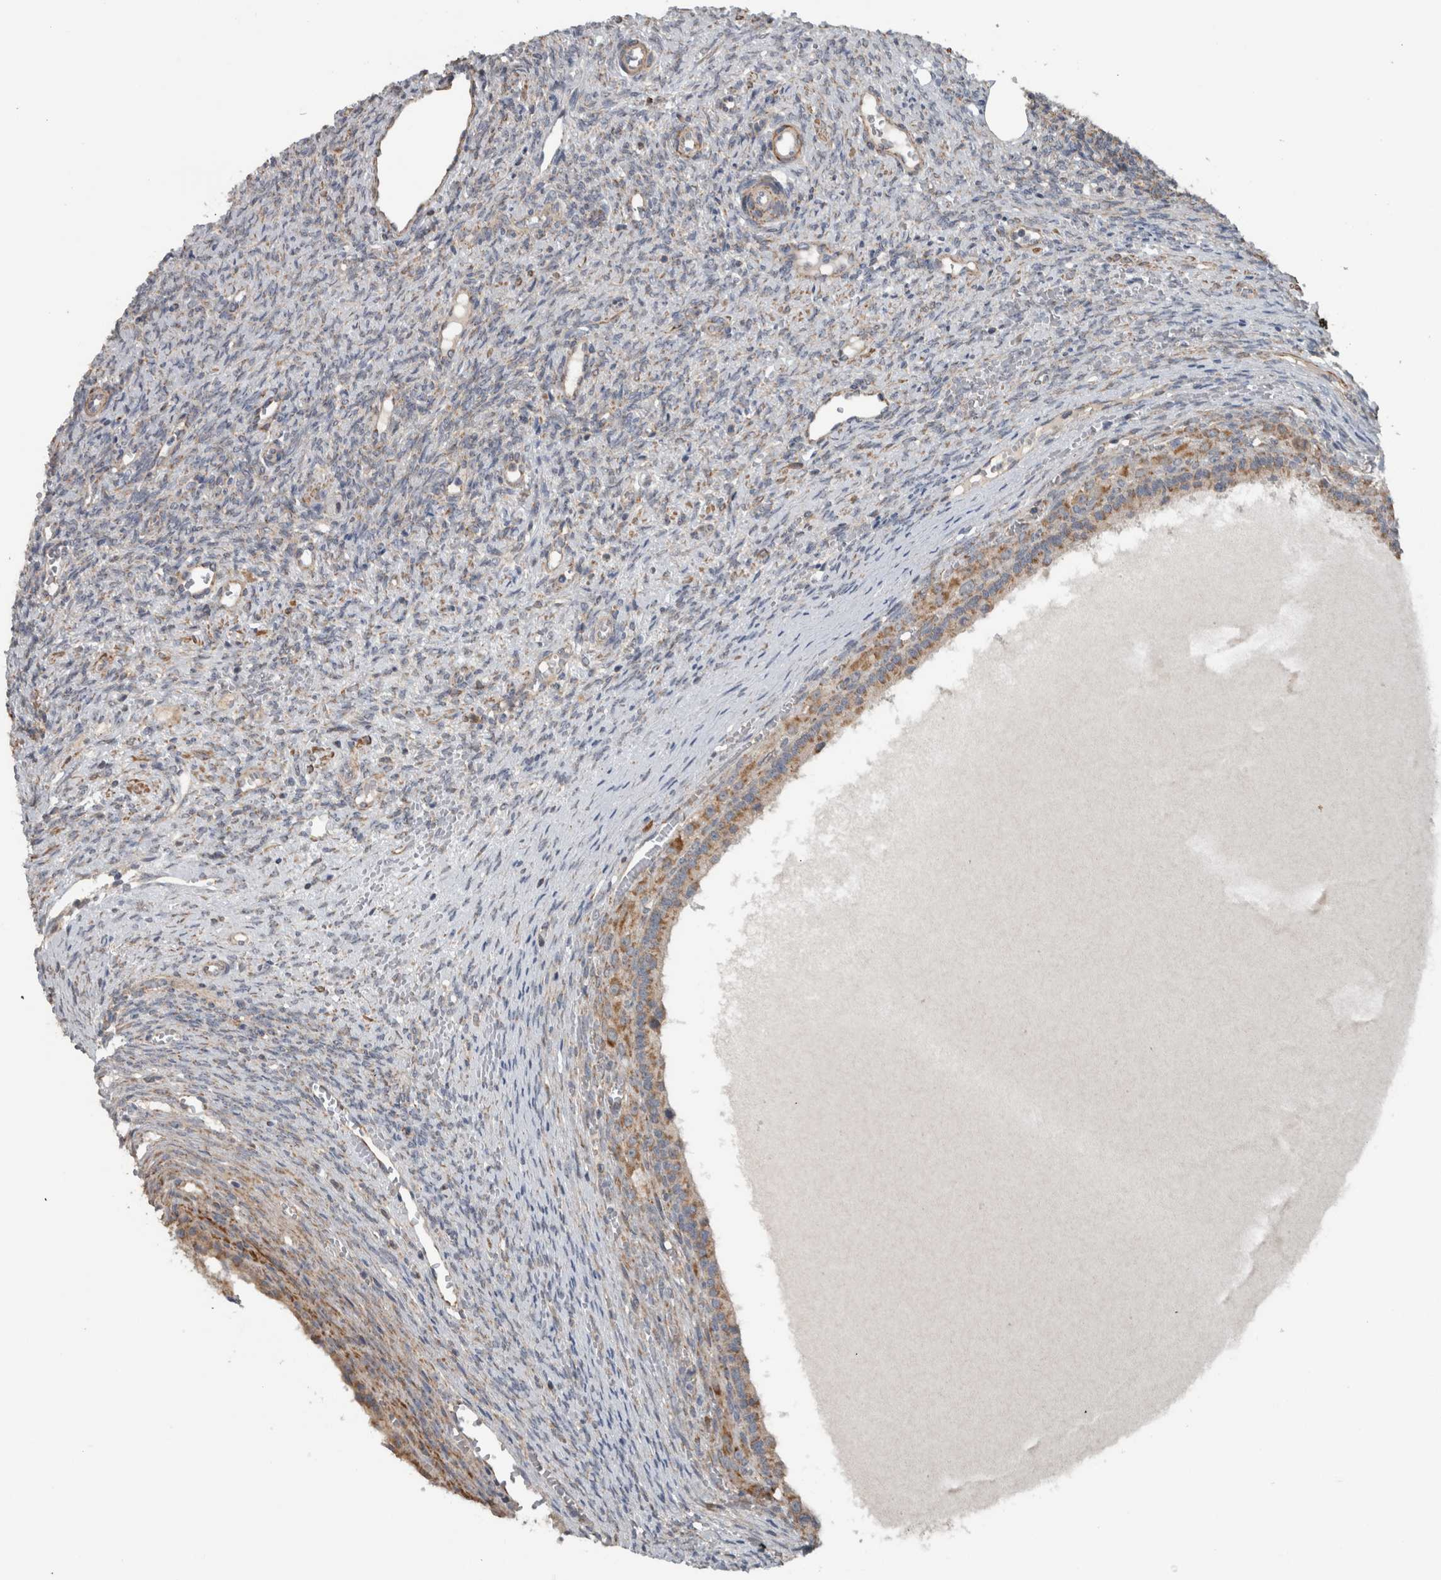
{"staining": {"intensity": "strong", "quantity": ">75%", "location": "cytoplasmic/membranous"}, "tissue": "ovary", "cell_type": "Follicle cells", "image_type": "normal", "snomed": [{"axis": "morphology", "description": "Normal tissue, NOS"}, {"axis": "topography", "description": "Ovary"}], "caption": "Unremarkable ovary was stained to show a protein in brown. There is high levels of strong cytoplasmic/membranous staining in about >75% of follicle cells. Nuclei are stained in blue.", "gene": "ARMC1", "patient": {"sex": "female", "age": 41}}